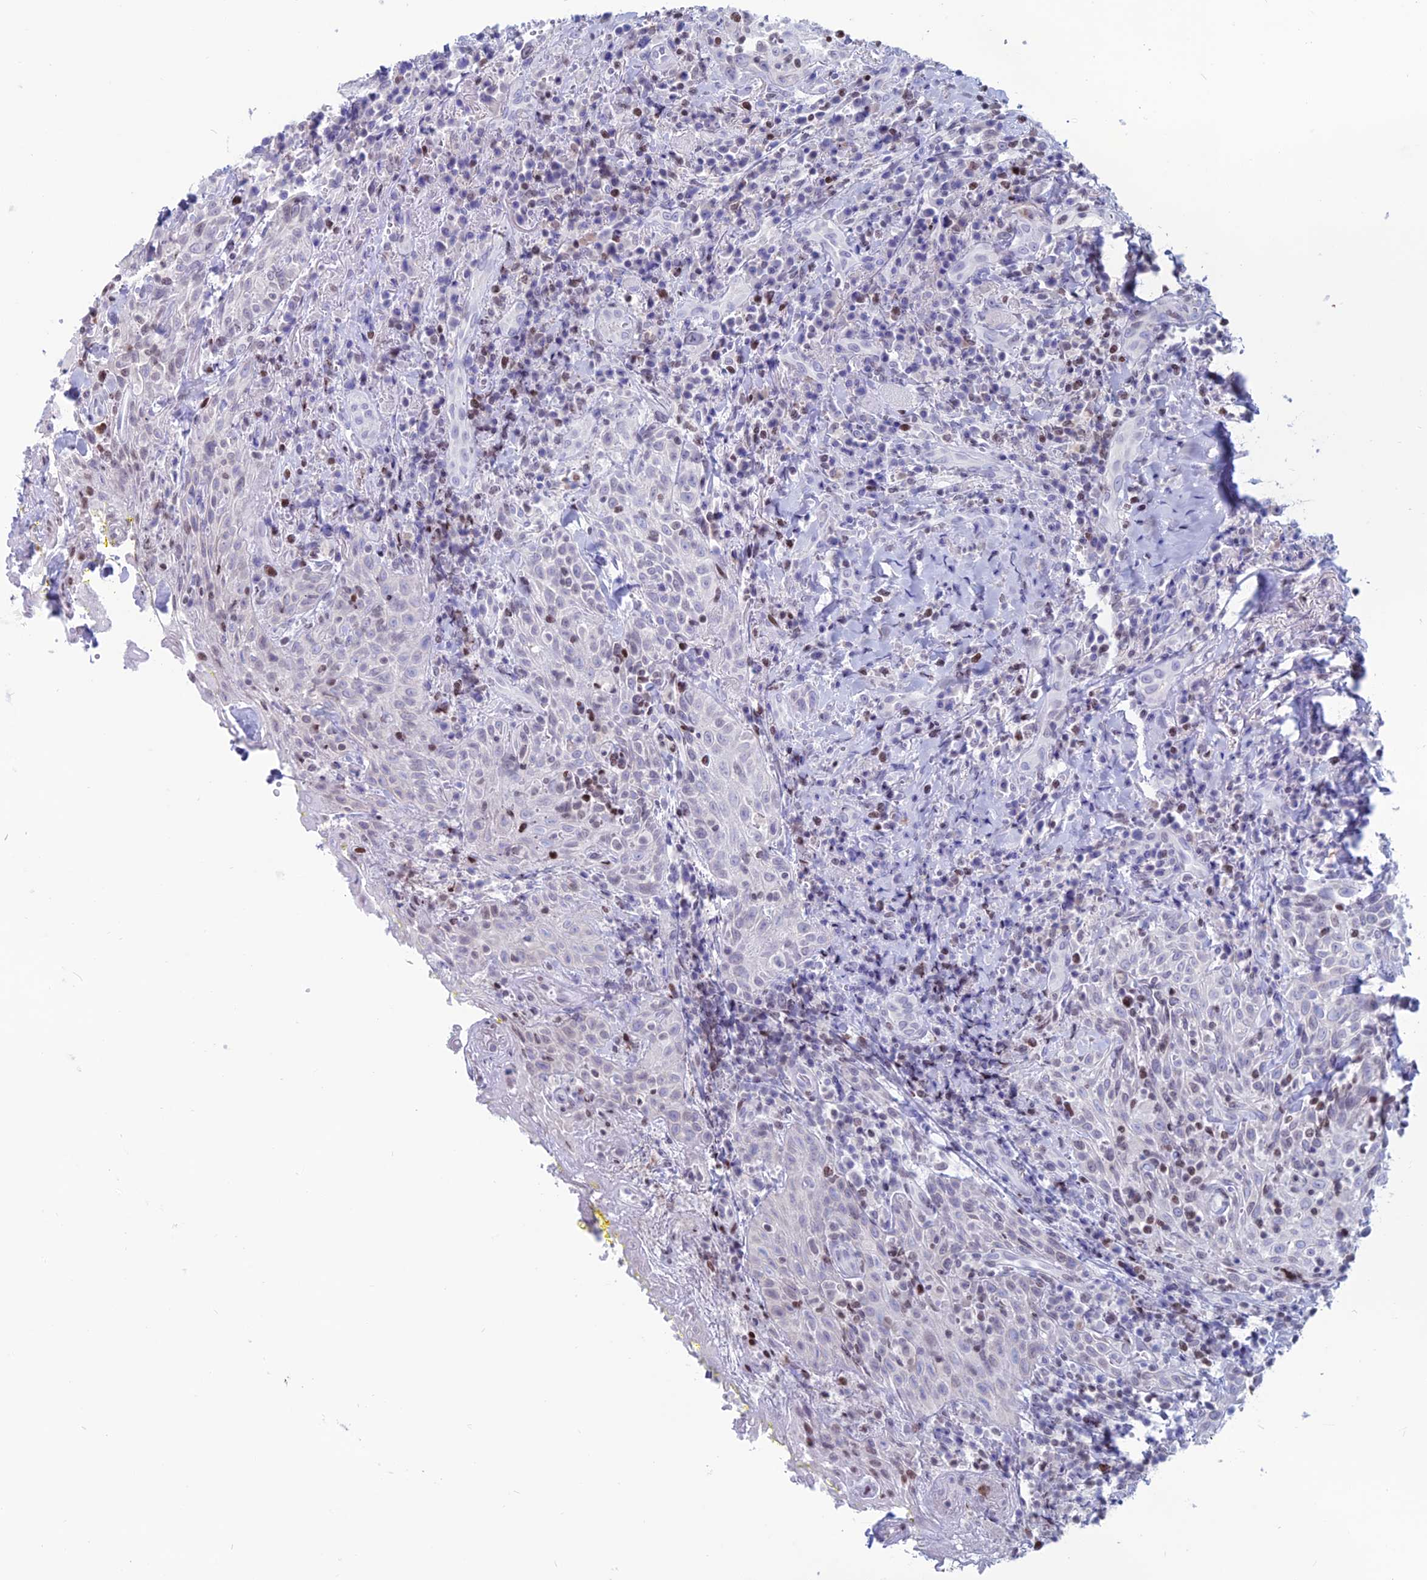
{"staining": {"intensity": "negative", "quantity": "none", "location": "none"}, "tissue": "head and neck cancer", "cell_type": "Tumor cells", "image_type": "cancer", "snomed": [{"axis": "morphology", "description": "Squamous cell carcinoma, NOS"}, {"axis": "topography", "description": "Head-Neck"}], "caption": "High power microscopy micrograph of an IHC histopathology image of head and neck squamous cell carcinoma, revealing no significant positivity in tumor cells.", "gene": "CERS6", "patient": {"sex": "female", "age": 70}}